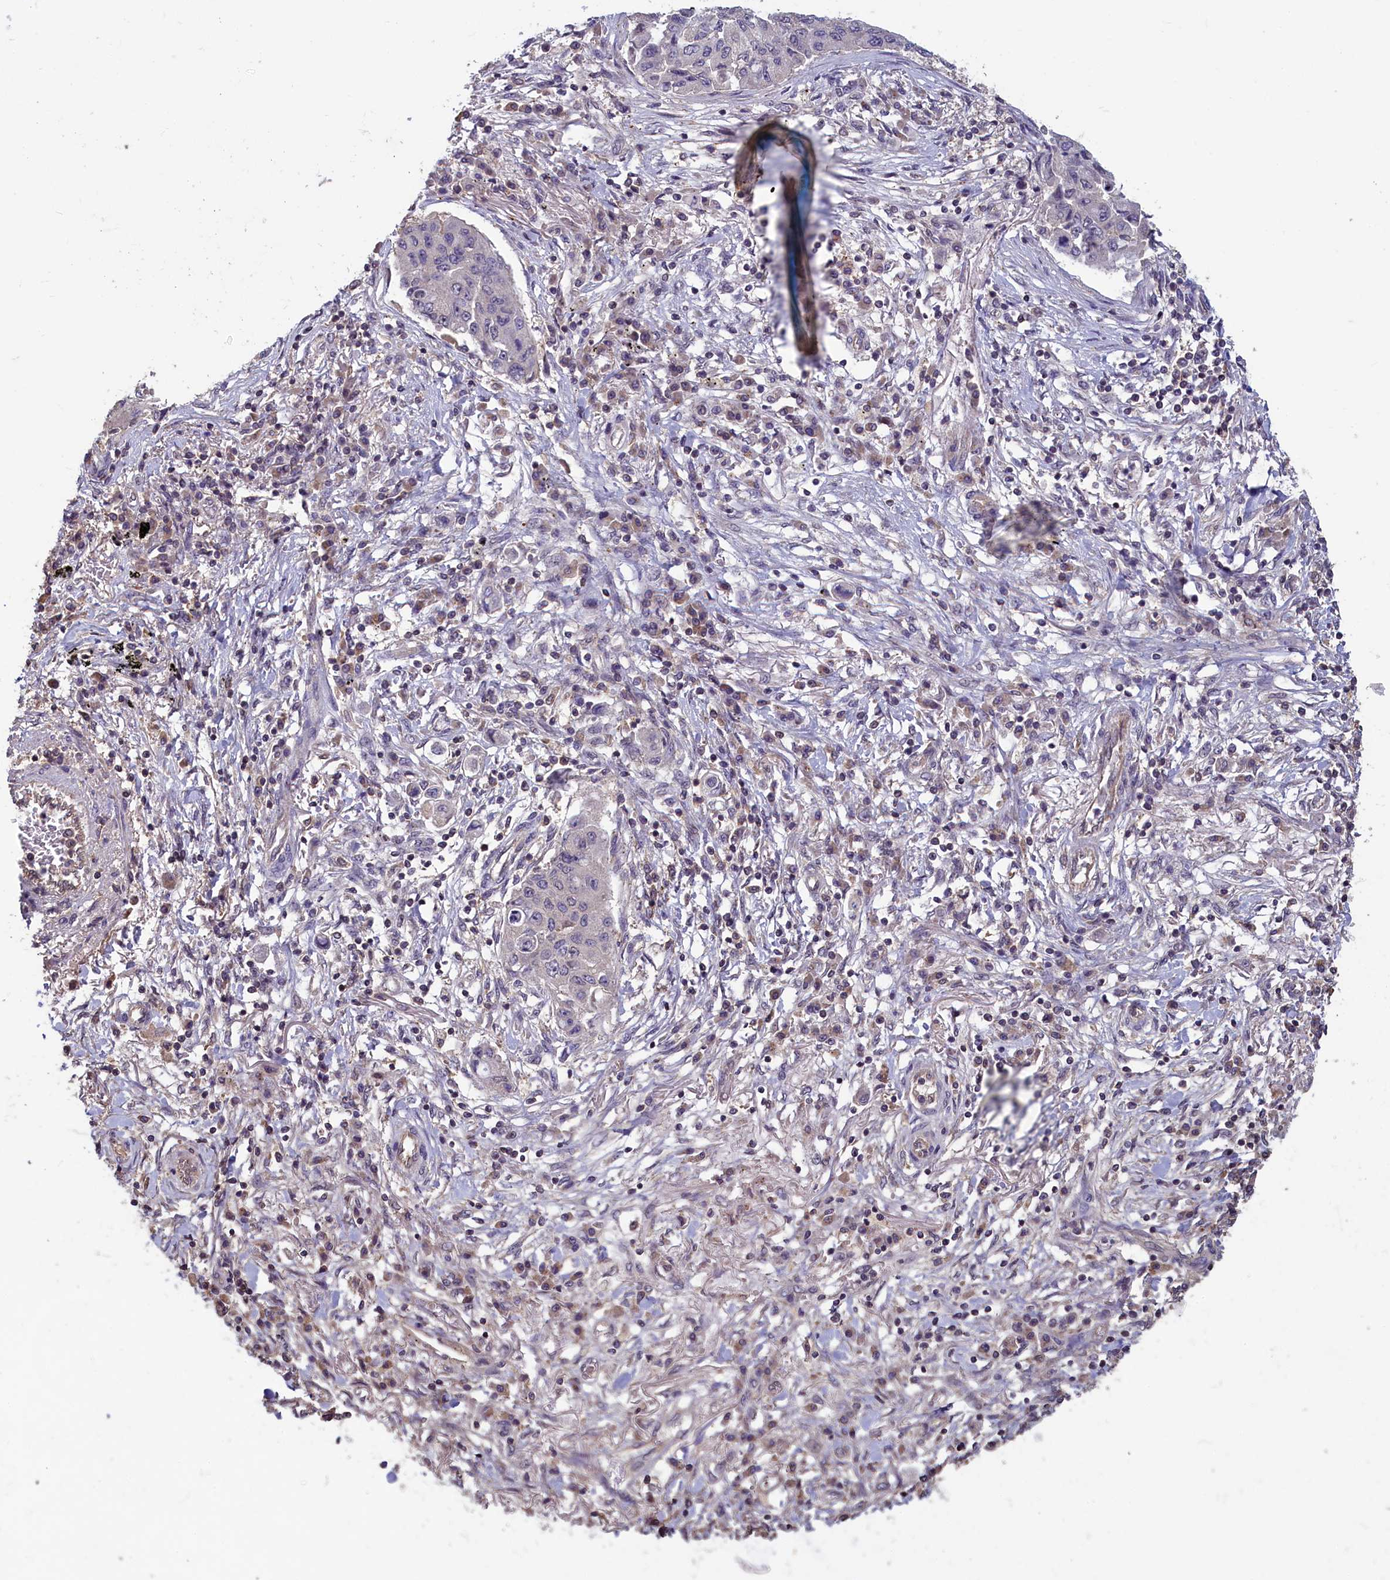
{"staining": {"intensity": "negative", "quantity": "none", "location": "none"}, "tissue": "lung cancer", "cell_type": "Tumor cells", "image_type": "cancer", "snomed": [{"axis": "morphology", "description": "Squamous cell carcinoma, NOS"}, {"axis": "topography", "description": "Lung"}], "caption": "DAB (3,3'-diaminobenzidine) immunohistochemical staining of squamous cell carcinoma (lung) displays no significant staining in tumor cells. The staining was performed using DAB to visualize the protein expression in brown, while the nuclei were stained in blue with hematoxylin (Magnification: 20x).", "gene": "NUBP1", "patient": {"sex": "male", "age": 74}}